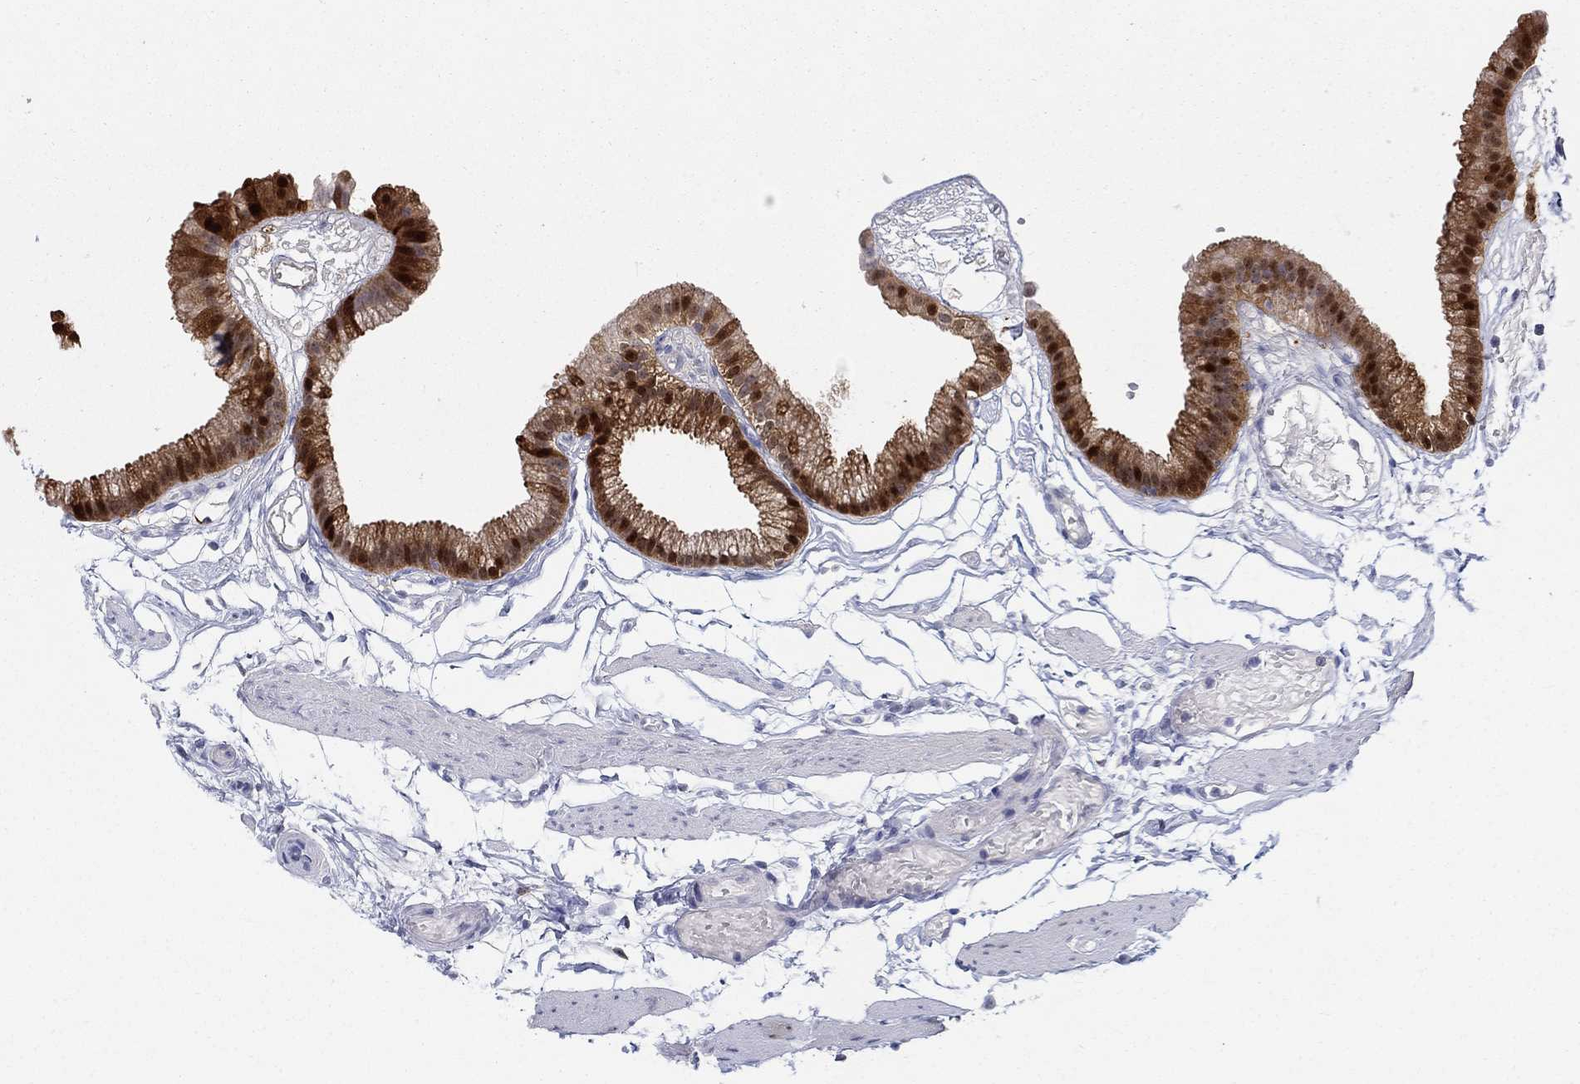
{"staining": {"intensity": "strong", "quantity": "25%-75%", "location": "cytoplasmic/membranous,nuclear"}, "tissue": "gallbladder", "cell_type": "Glandular cells", "image_type": "normal", "snomed": [{"axis": "morphology", "description": "Normal tissue, NOS"}, {"axis": "topography", "description": "Gallbladder"}], "caption": "A high-resolution photomicrograph shows immunohistochemistry (IHC) staining of normal gallbladder, which demonstrates strong cytoplasmic/membranous,nuclear staining in approximately 25%-75% of glandular cells.", "gene": "AKR1C1", "patient": {"sex": "female", "age": 45}}